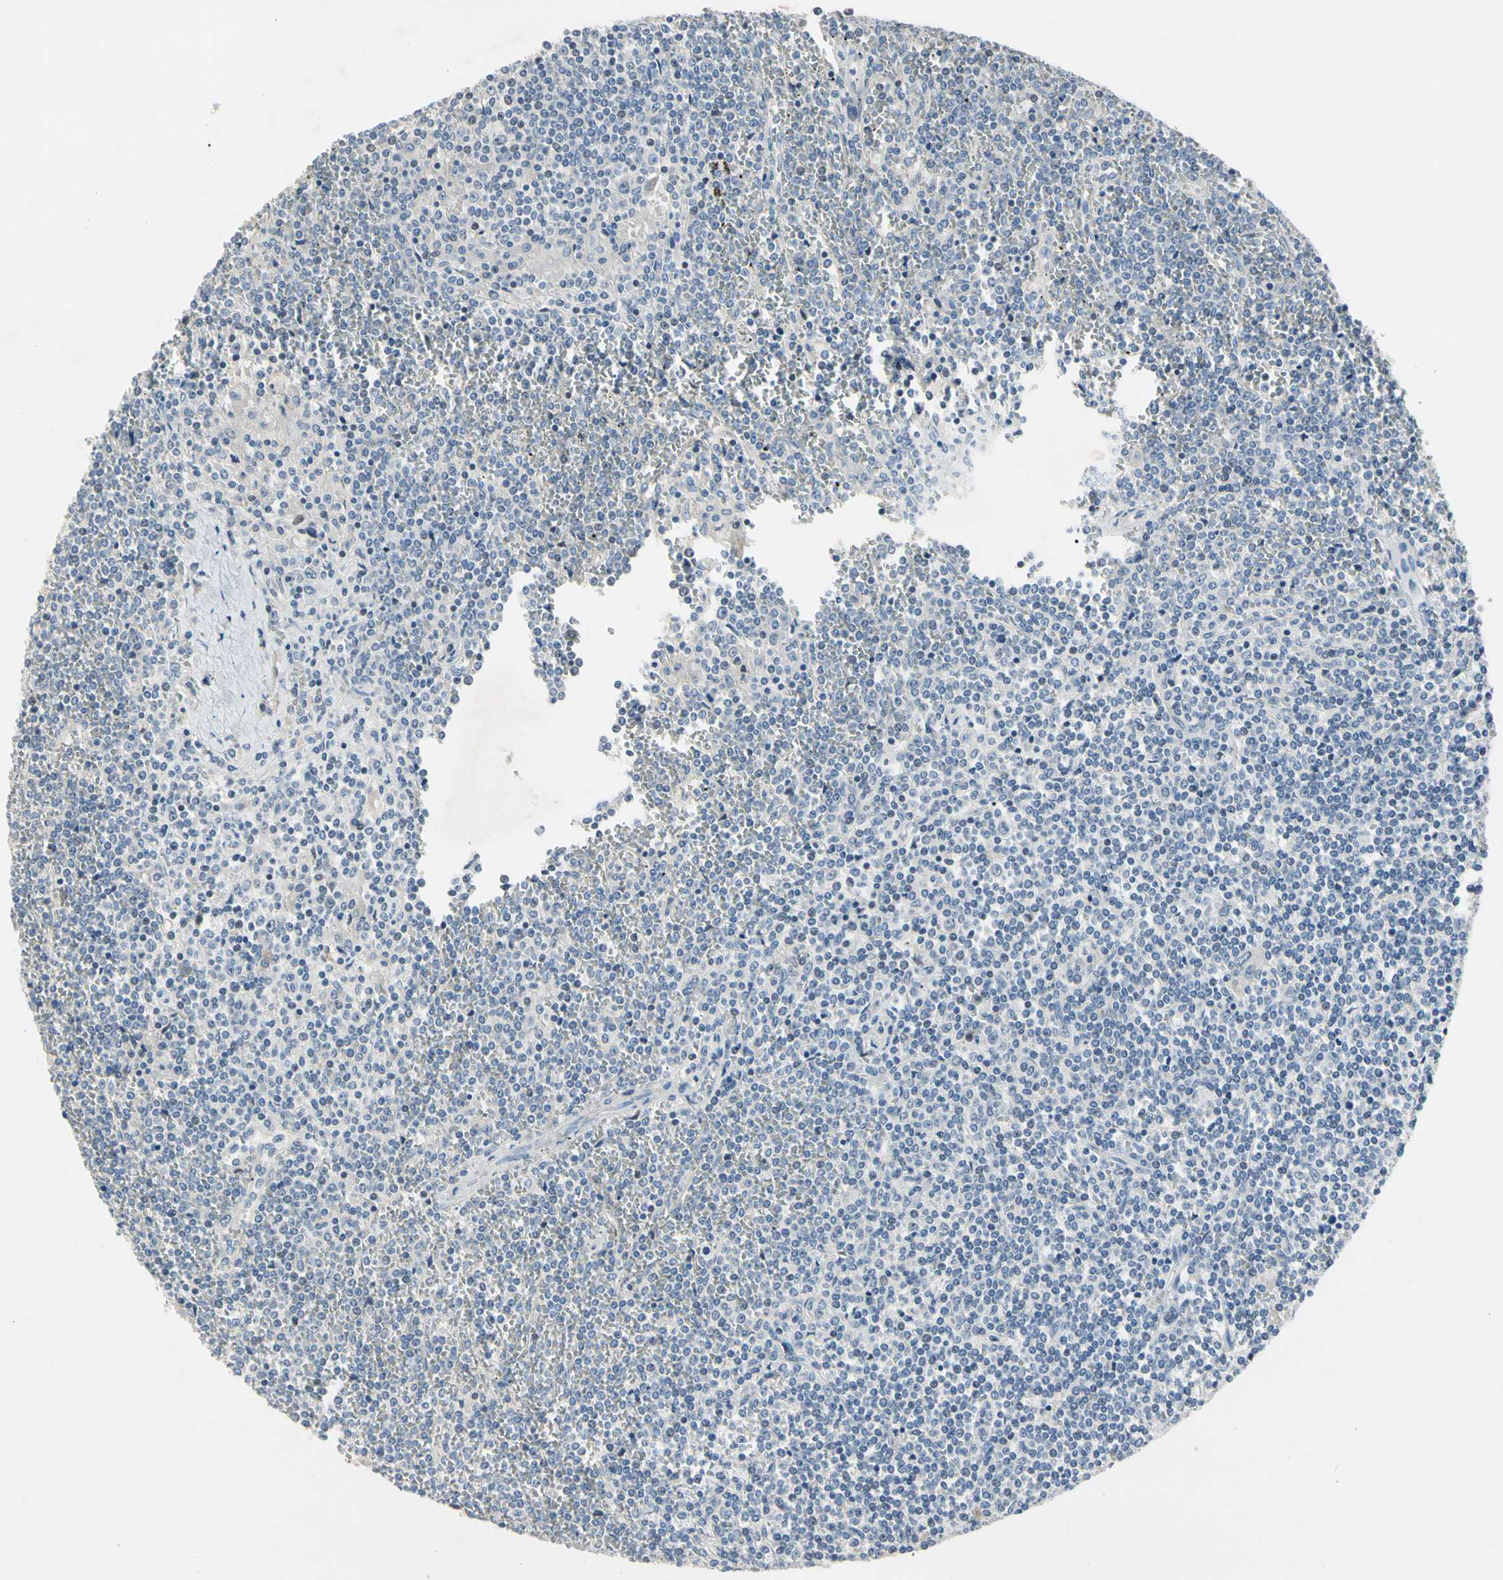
{"staining": {"intensity": "negative", "quantity": "none", "location": "none"}, "tissue": "lymphoma", "cell_type": "Tumor cells", "image_type": "cancer", "snomed": [{"axis": "morphology", "description": "Malignant lymphoma, non-Hodgkin's type, Low grade"}, {"axis": "topography", "description": "Spleen"}], "caption": "IHC histopathology image of lymphoma stained for a protein (brown), which displays no positivity in tumor cells.", "gene": "ECRG4", "patient": {"sex": "female", "age": 19}}